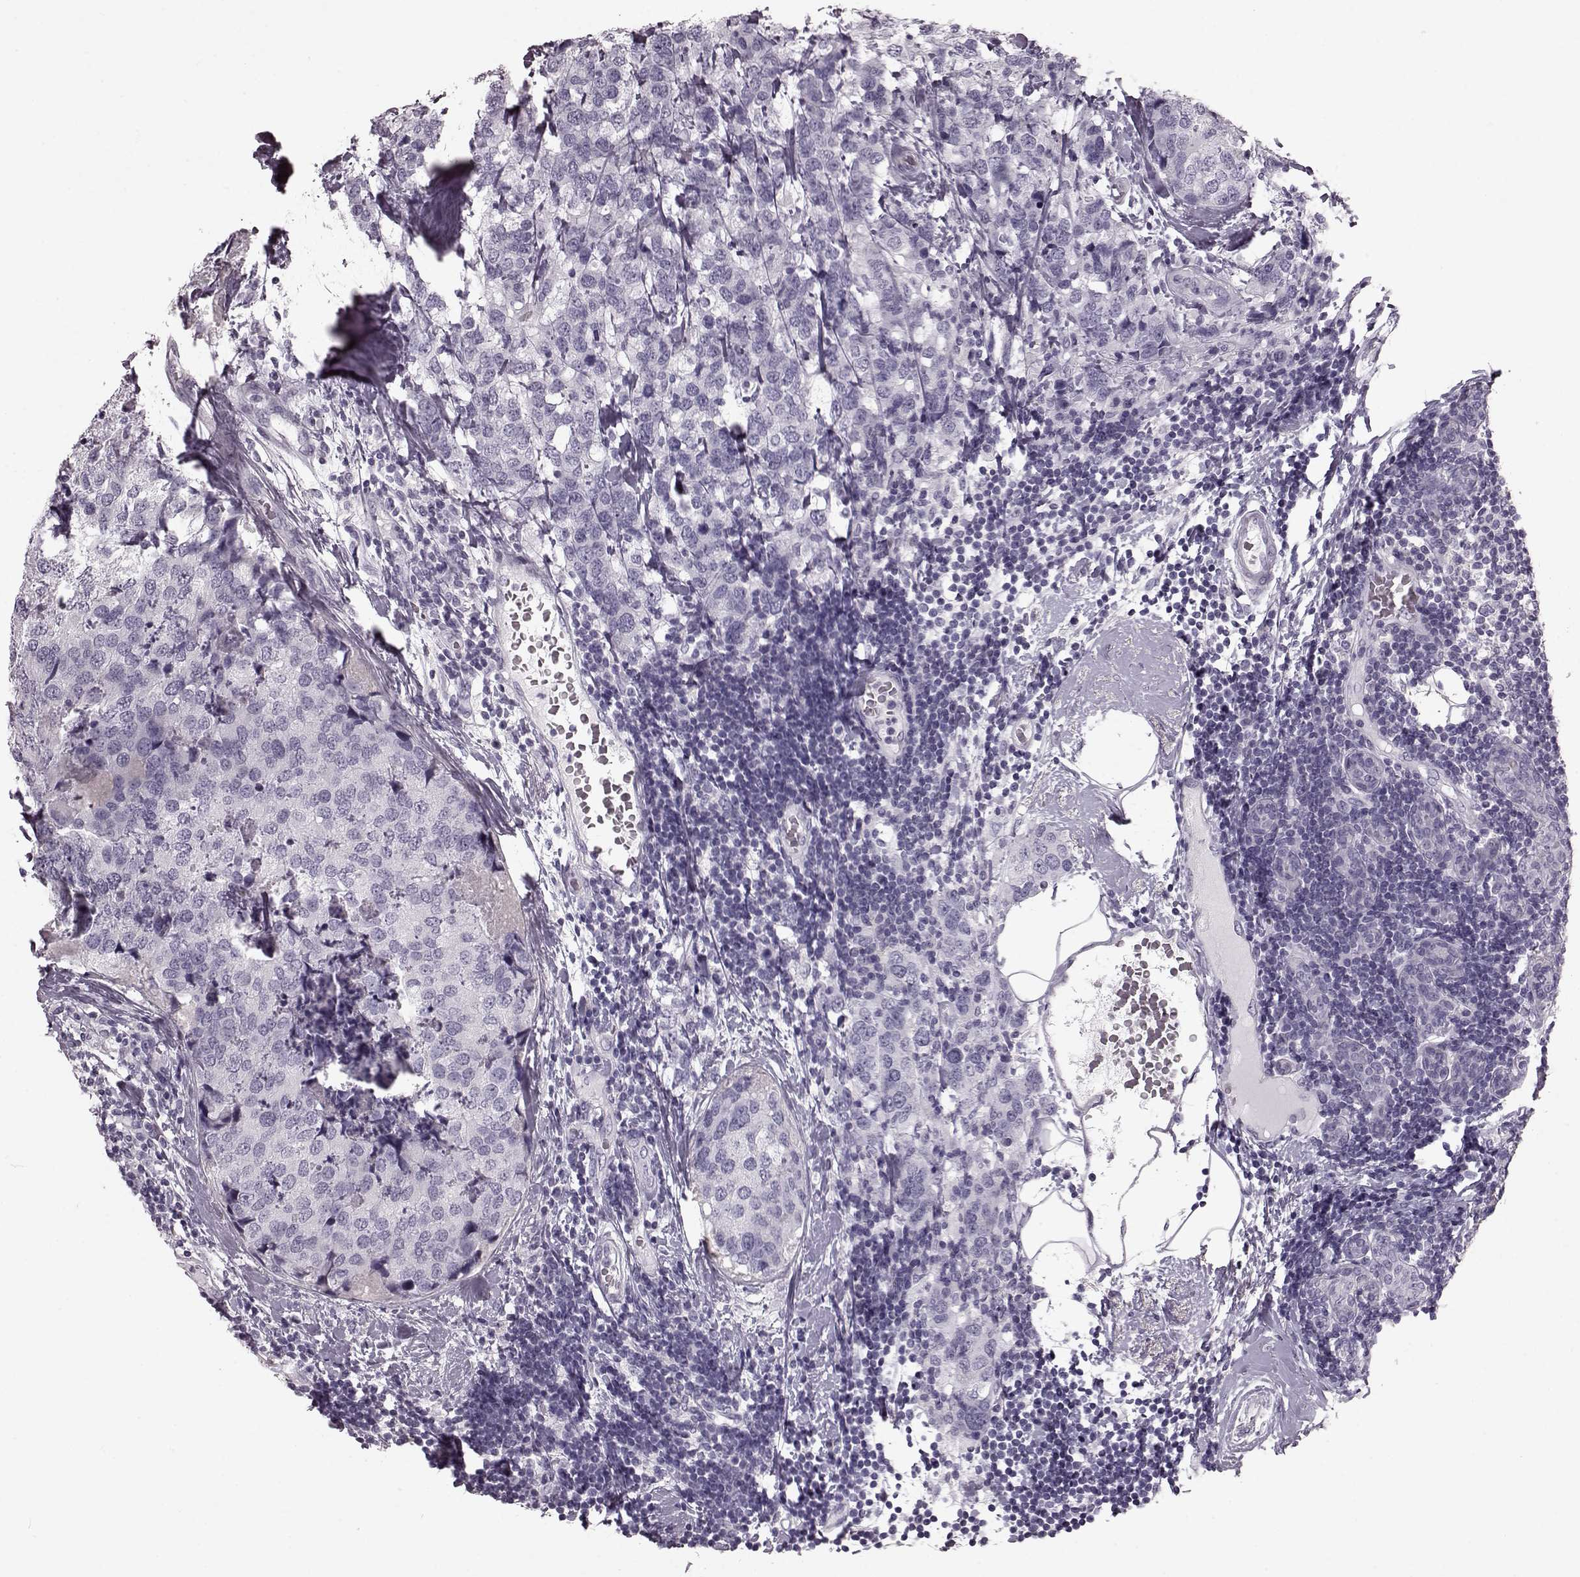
{"staining": {"intensity": "negative", "quantity": "none", "location": "none"}, "tissue": "breast cancer", "cell_type": "Tumor cells", "image_type": "cancer", "snomed": [{"axis": "morphology", "description": "Lobular carcinoma"}, {"axis": "topography", "description": "Breast"}], "caption": "The image shows no significant positivity in tumor cells of breast cancer. (IHC, brightfield microscopy, high magnification).", "gene": "CRYBA2", "patient": {"sex": "female", "age": 59}}